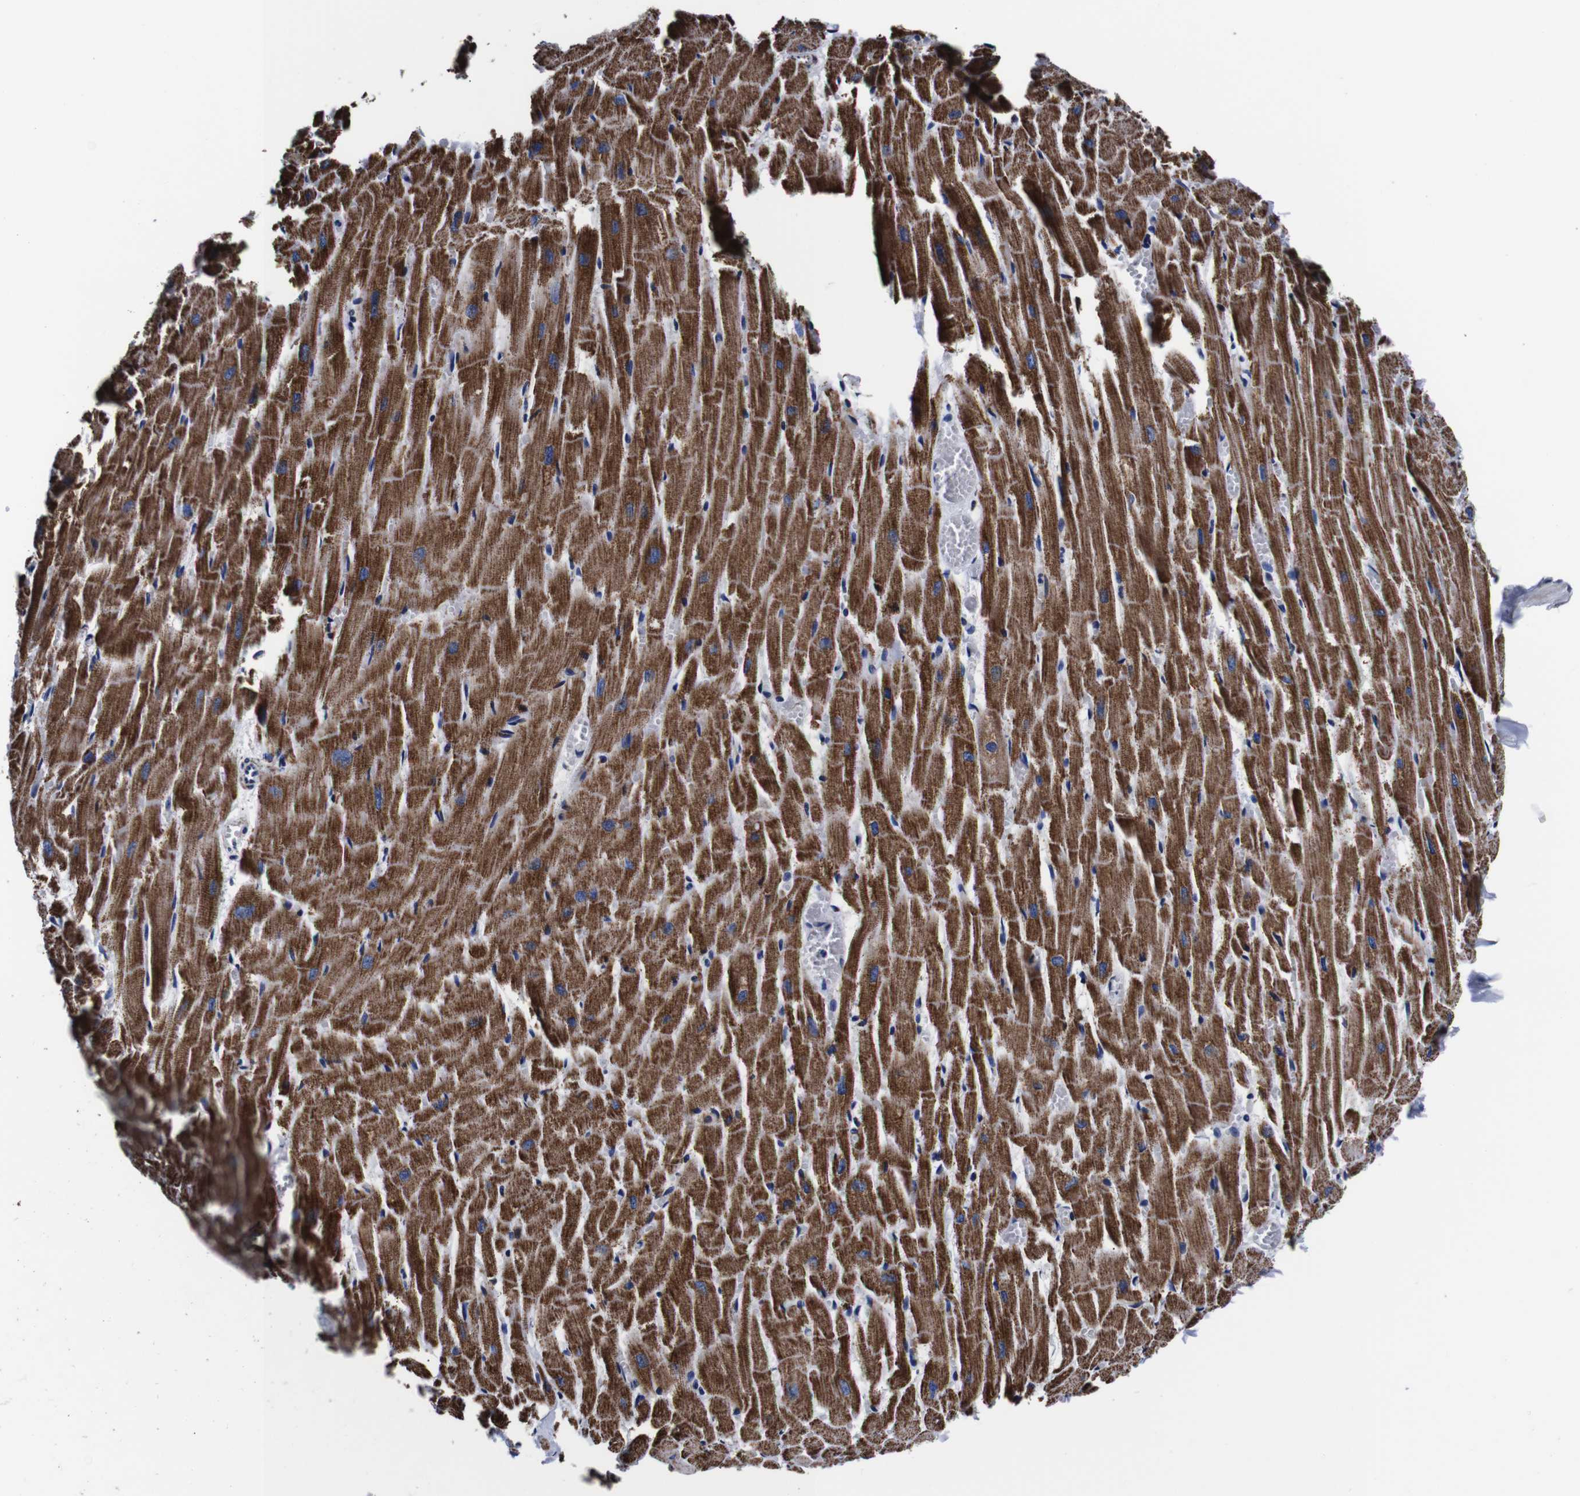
{"staining": {"intensity": "strong", "quantity": ">75%", "location": "cytoplasmic/membranous"}, "tissue": "heart muscle", "cell_type": "Cardiomyocytes", "image_type": "normal", "snomed": [{"axis": "morphology", "description": "Normal tissue, NOS"}, {"axis": "topography", "description": "Heart"}], "caption": "Heart muscle stained with DAB (3,3'-diaminobenzidine) IHC reveals high levels of strong cytoplasmic/membranous positivity in about >75% of cardiomyocytes. Immunohistochemistry (ihc) stains the protein in brown and the nuclei are stained blue.", "gene": "FKBP9", "patient": {"sex": "female", "age": 19}}